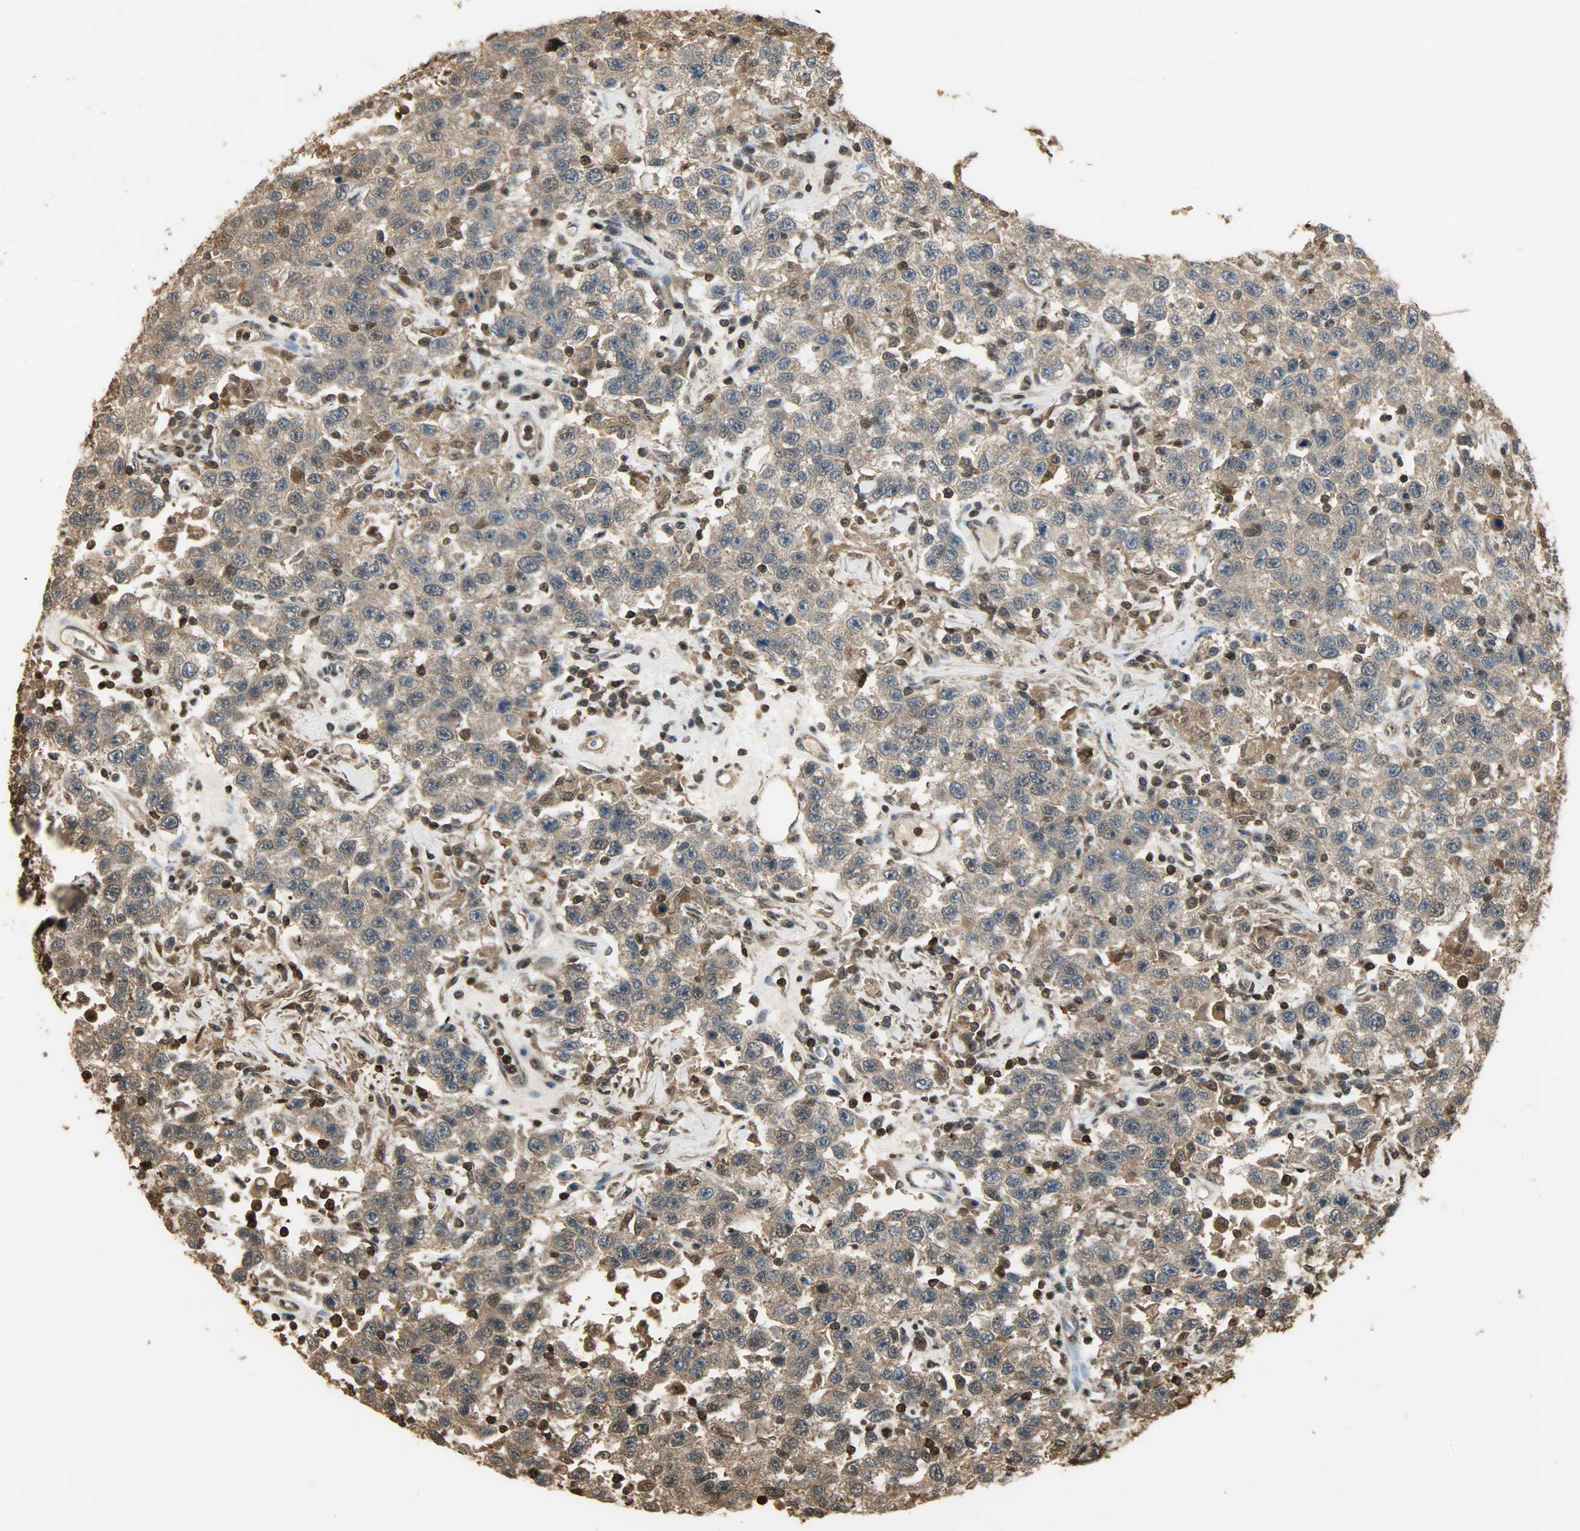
{"staining": {"intensity": "moderate", "quantity": ">75%", "location": "cytoplasmic/membranous,nuclear"}, "tissue": "testis cancer", "cell_type": "Tumor cells", "image_type": "cancer", "snomed": [{"axis": "morphology", "description": "Seminoma, NOS"}, {"axis": "topography", "description": "Testis"}], "caption": "A micrograph of human seminoma (testis) stained for a protein shows moderate cytoplasmic/membranous and nuclear brown staining in tumor cells. The staining was performed using DAB (3,3'-diaminobenzidine) to visualize the protein expression in brown, while the nuclei were stained in blue with hematoxylin (Magnification: 20x).", "gene": "YWHAZ", "patient": {"sex": "male", "age": 41}}